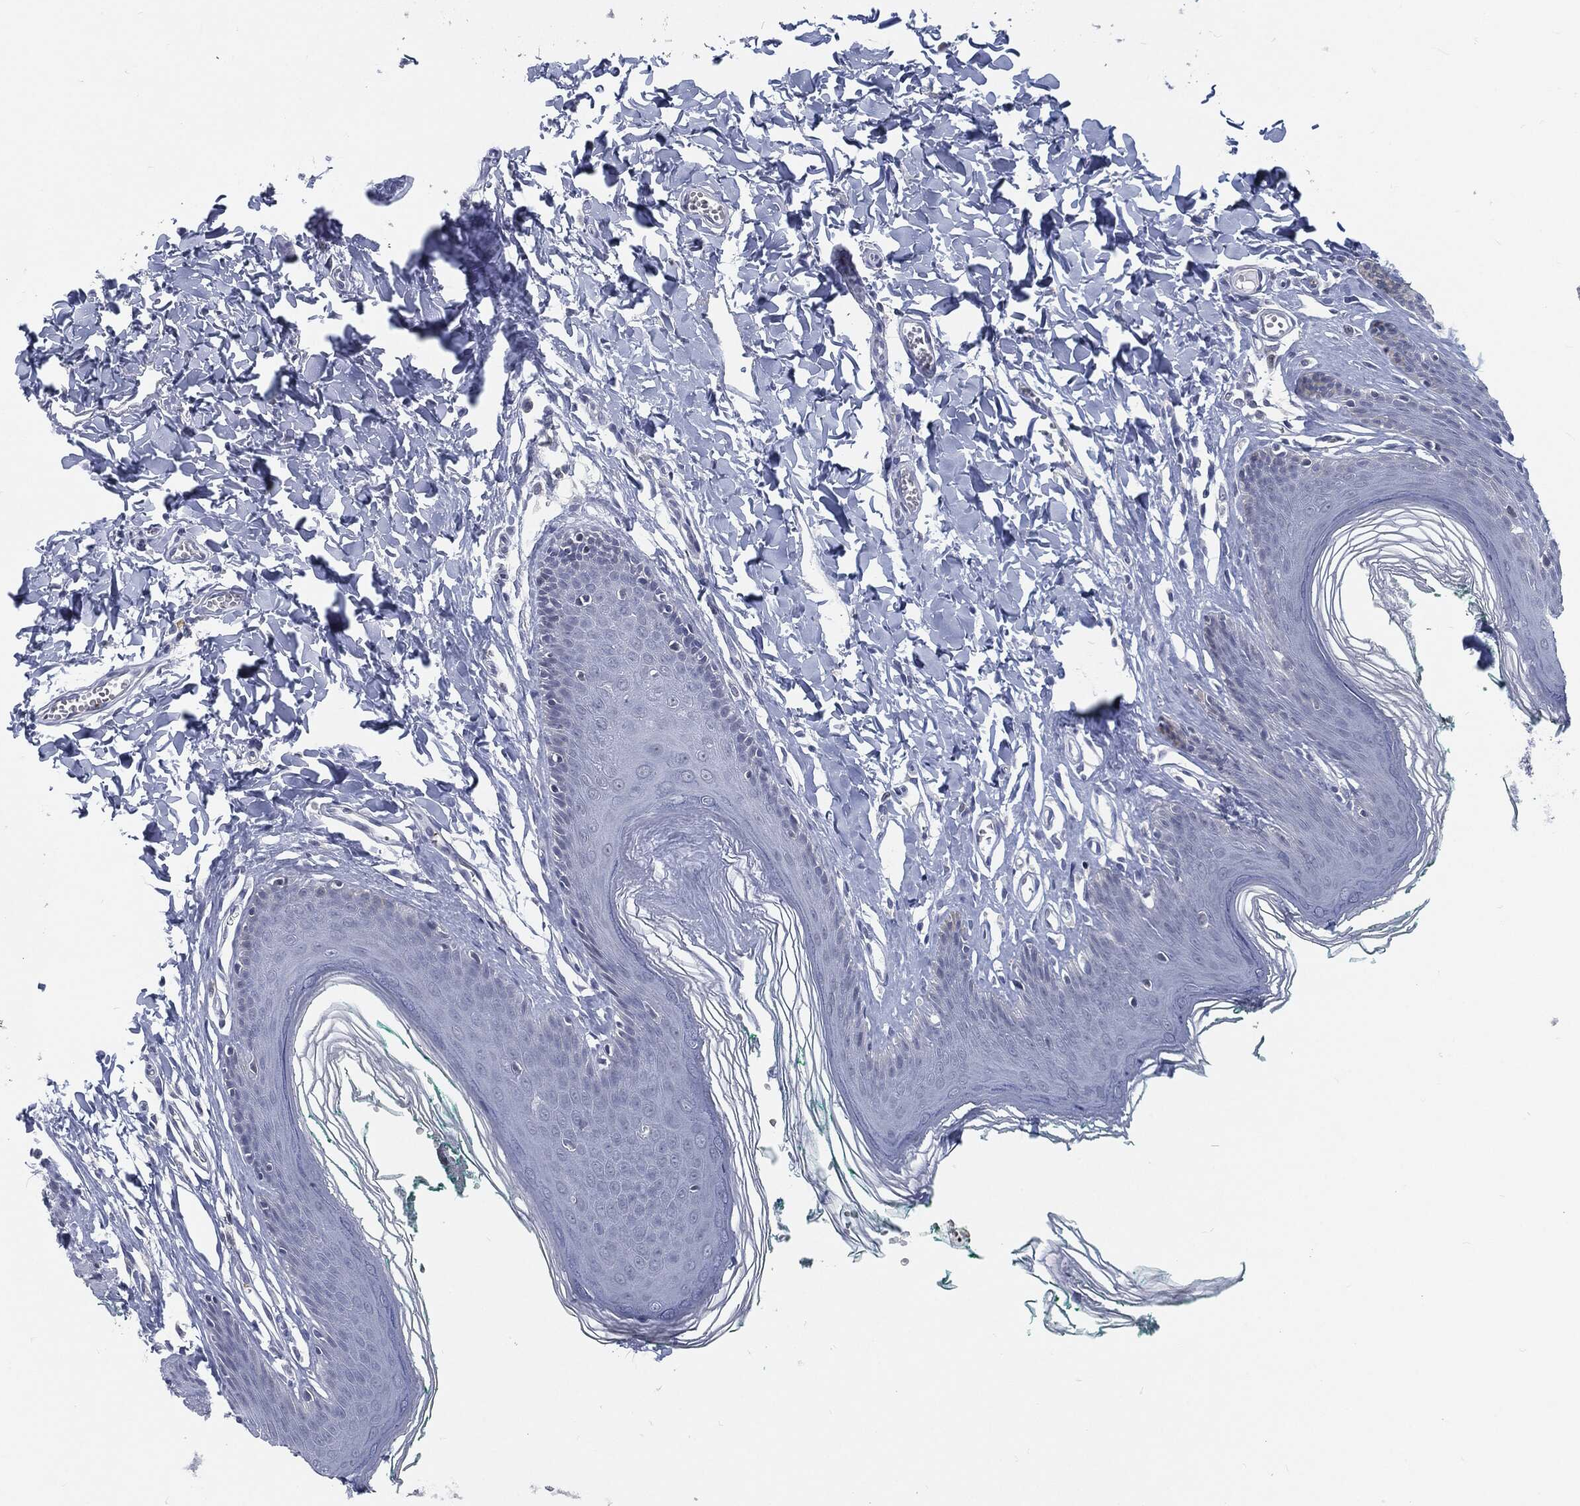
{"staining": {"intensity": "negative", "quantity": "none", "location": "none"}, "tissue": "skin", "cell_type": "Epidermal cells", "image_type": "normal", "snomed": [{"axis": "morphology", "description": "Normal tissue, NOS"}, {"axis": "topography", "description": "Vulva"}], "caption": "Immunohistochemistry micrograph of benign human skin stained for a protein (brown), which displays no expression in epidermal cells.", "gene": "PROM1", "patient": {"sex": "female", "age": 66}}